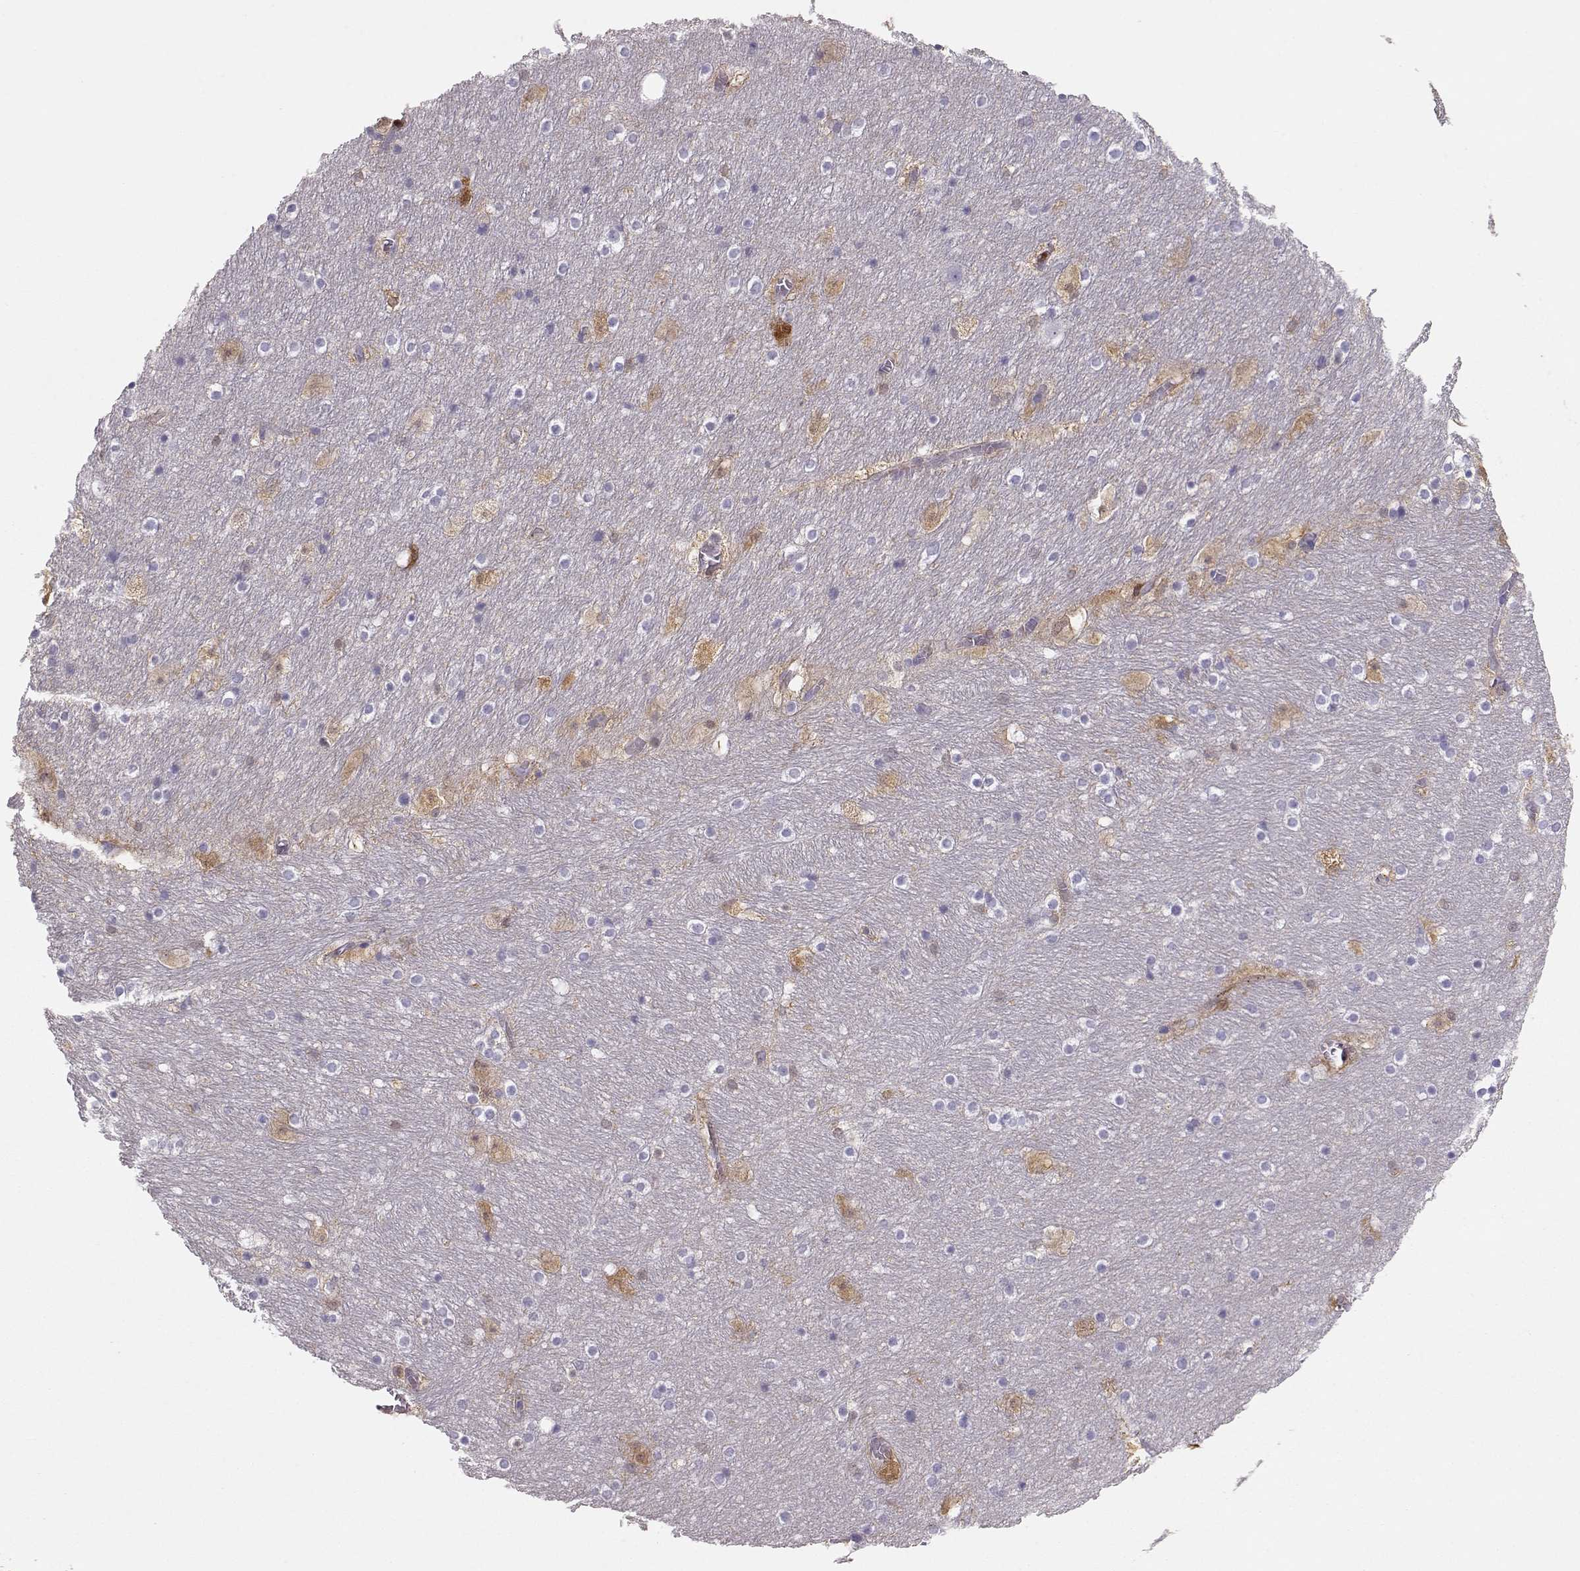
{"staining": {"intensity": "negative", "quantity": "none", "location": "none"}, "tissue": "hippocampus", "cell_type": "Glial cells", "image_type": "normal", "snomed": [{"axis": "morphology", "description": "Normal tissue, NOS"}, {"axis": "topography", "description": "Hippocampus"}], "caption": "High magnification brightfield microscopy of benign hippocampus stained with DAB (brown) and counterstained with hematoxylin (blue): glial cells show no significant staining.", "gene": "PNP", "patient": {"sex": "male", "age": 45}}